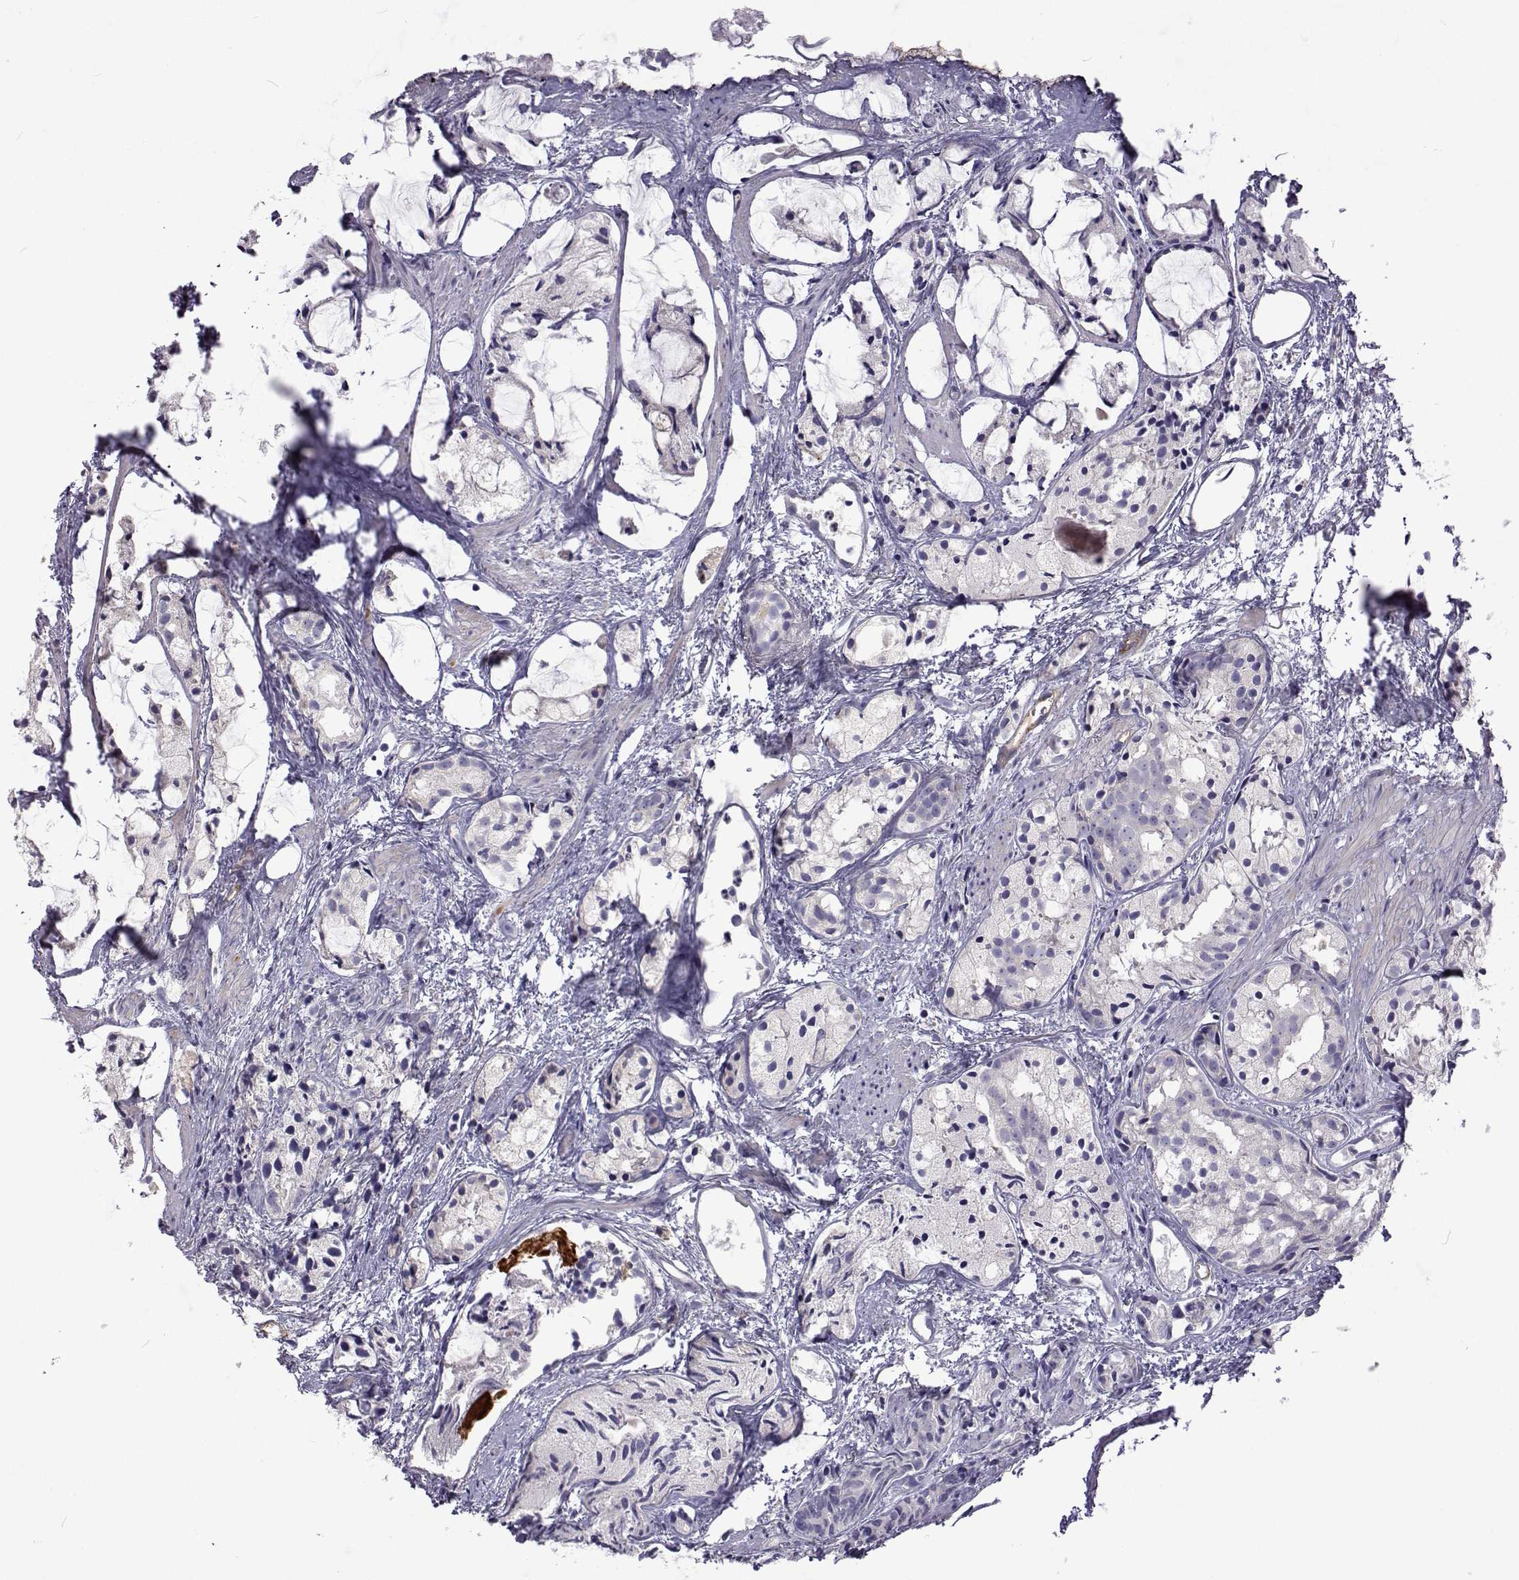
{"staining": {"intensity": "negative", "quantity": "none", "location": "none"}, "tissue": "prostate cancer", "cell_type": "Tumor cells", "image_type": "cancer", "snomed": [{"axis": "morphology", "description": "Adenocarcinoma, High grade"}, {"axis": "topography", "description": "Prostate"}], "caption": "Prostate cancer was stained to show a protein in brown. There is no significant positivity in tumor cells.", "gene": "NPR3", "patient": {"sex": "male", "age": 85}}